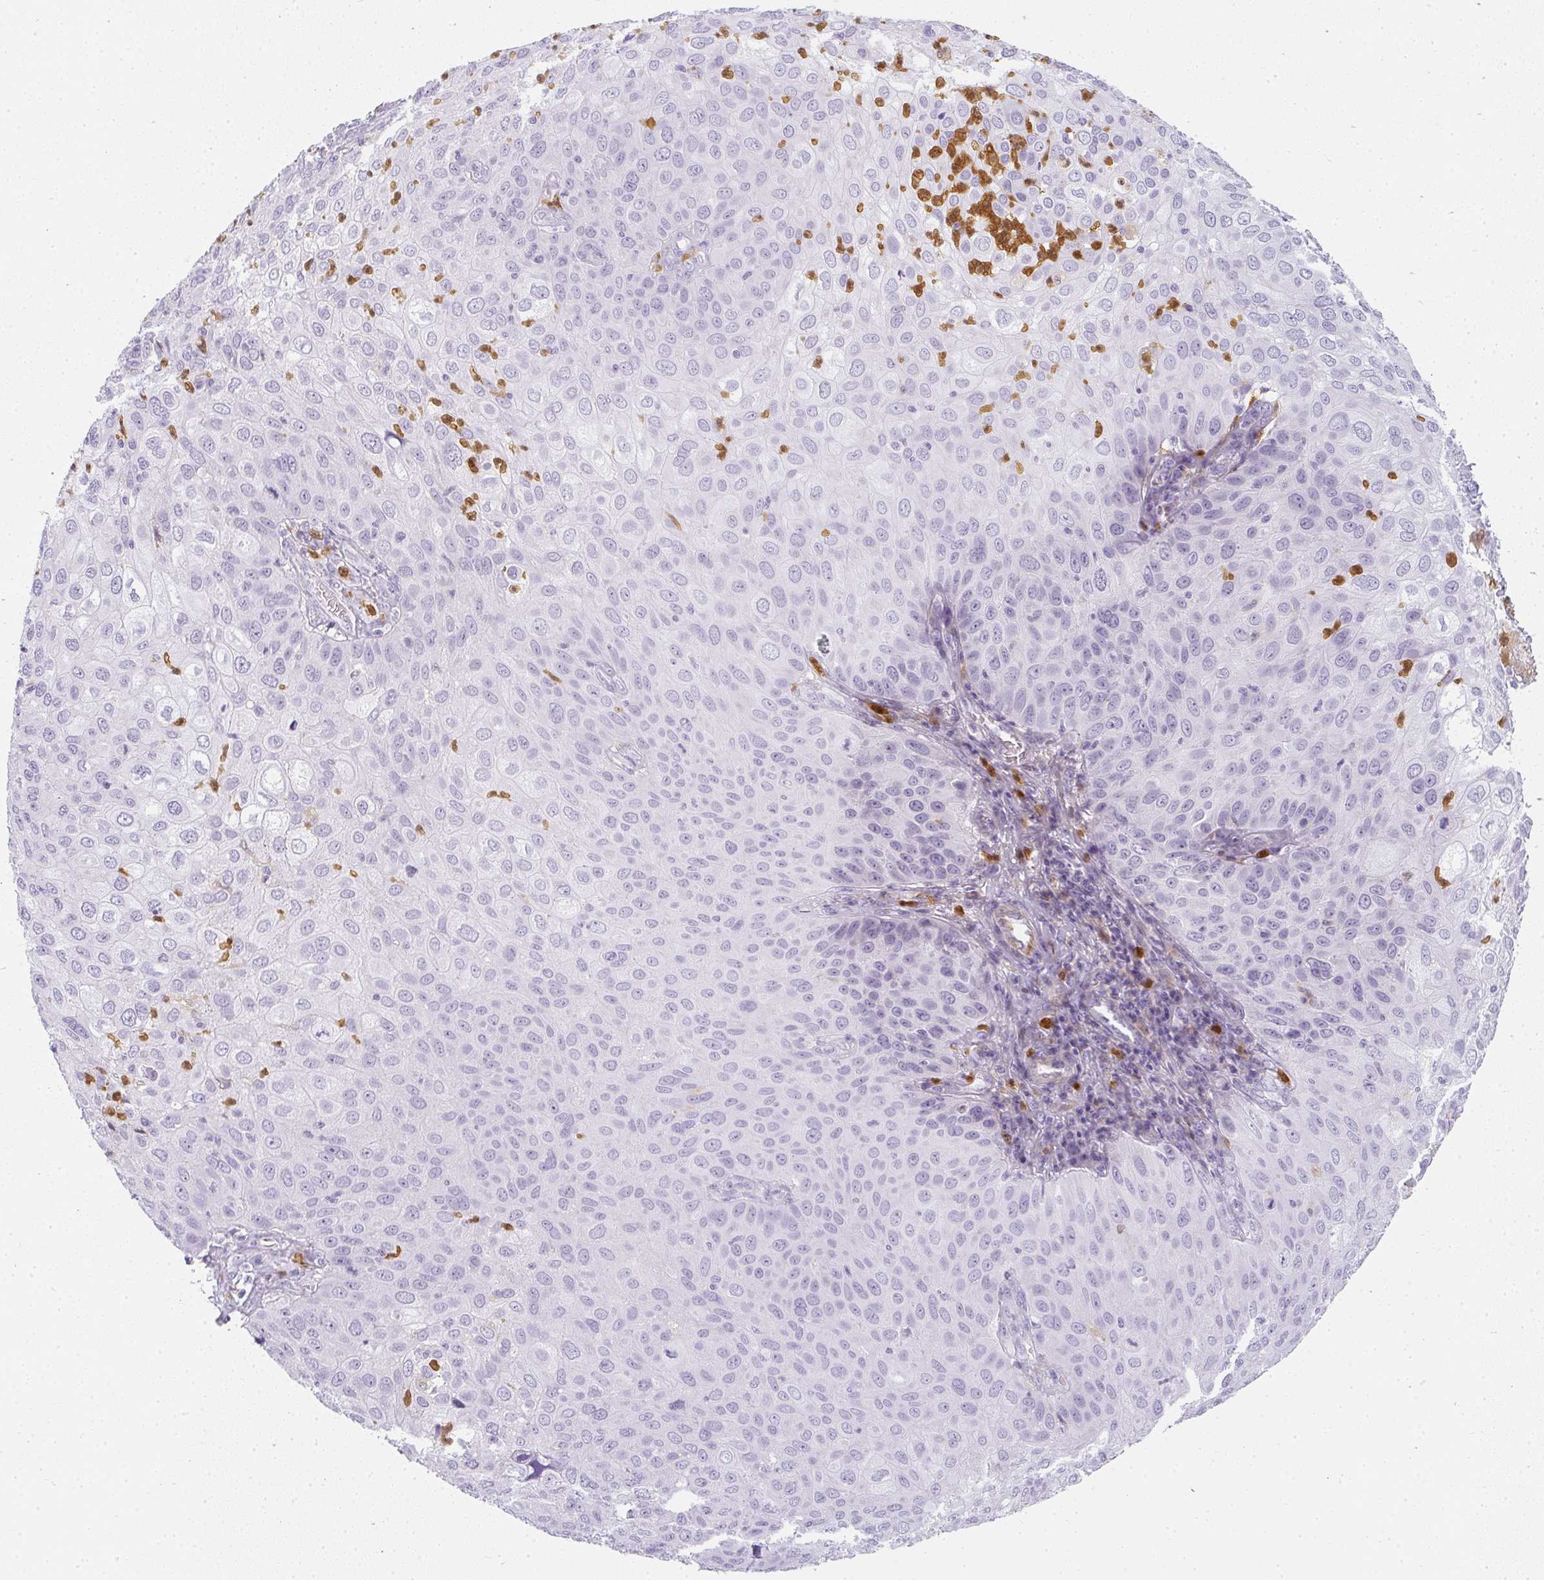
{"staining": {"intensity": "negative", "quantity": "none", "location": "none"}, "tissue": "skin cancer", "cell_type": "Tumor cells", "image_type": "cancer", "snomed": [{"axis": "morphology", "description": "Squamous cell carcinoma, NOS"}, {"axis": "topography", "description": "Skin"}], "caption": "This is an immunohistochemistry (IHC) micrograph of human skin squamous cell carcinoma. There is no expression in tumor cells.", "gene": "HK3", "patient": {"sex": "male", "age": 87}}